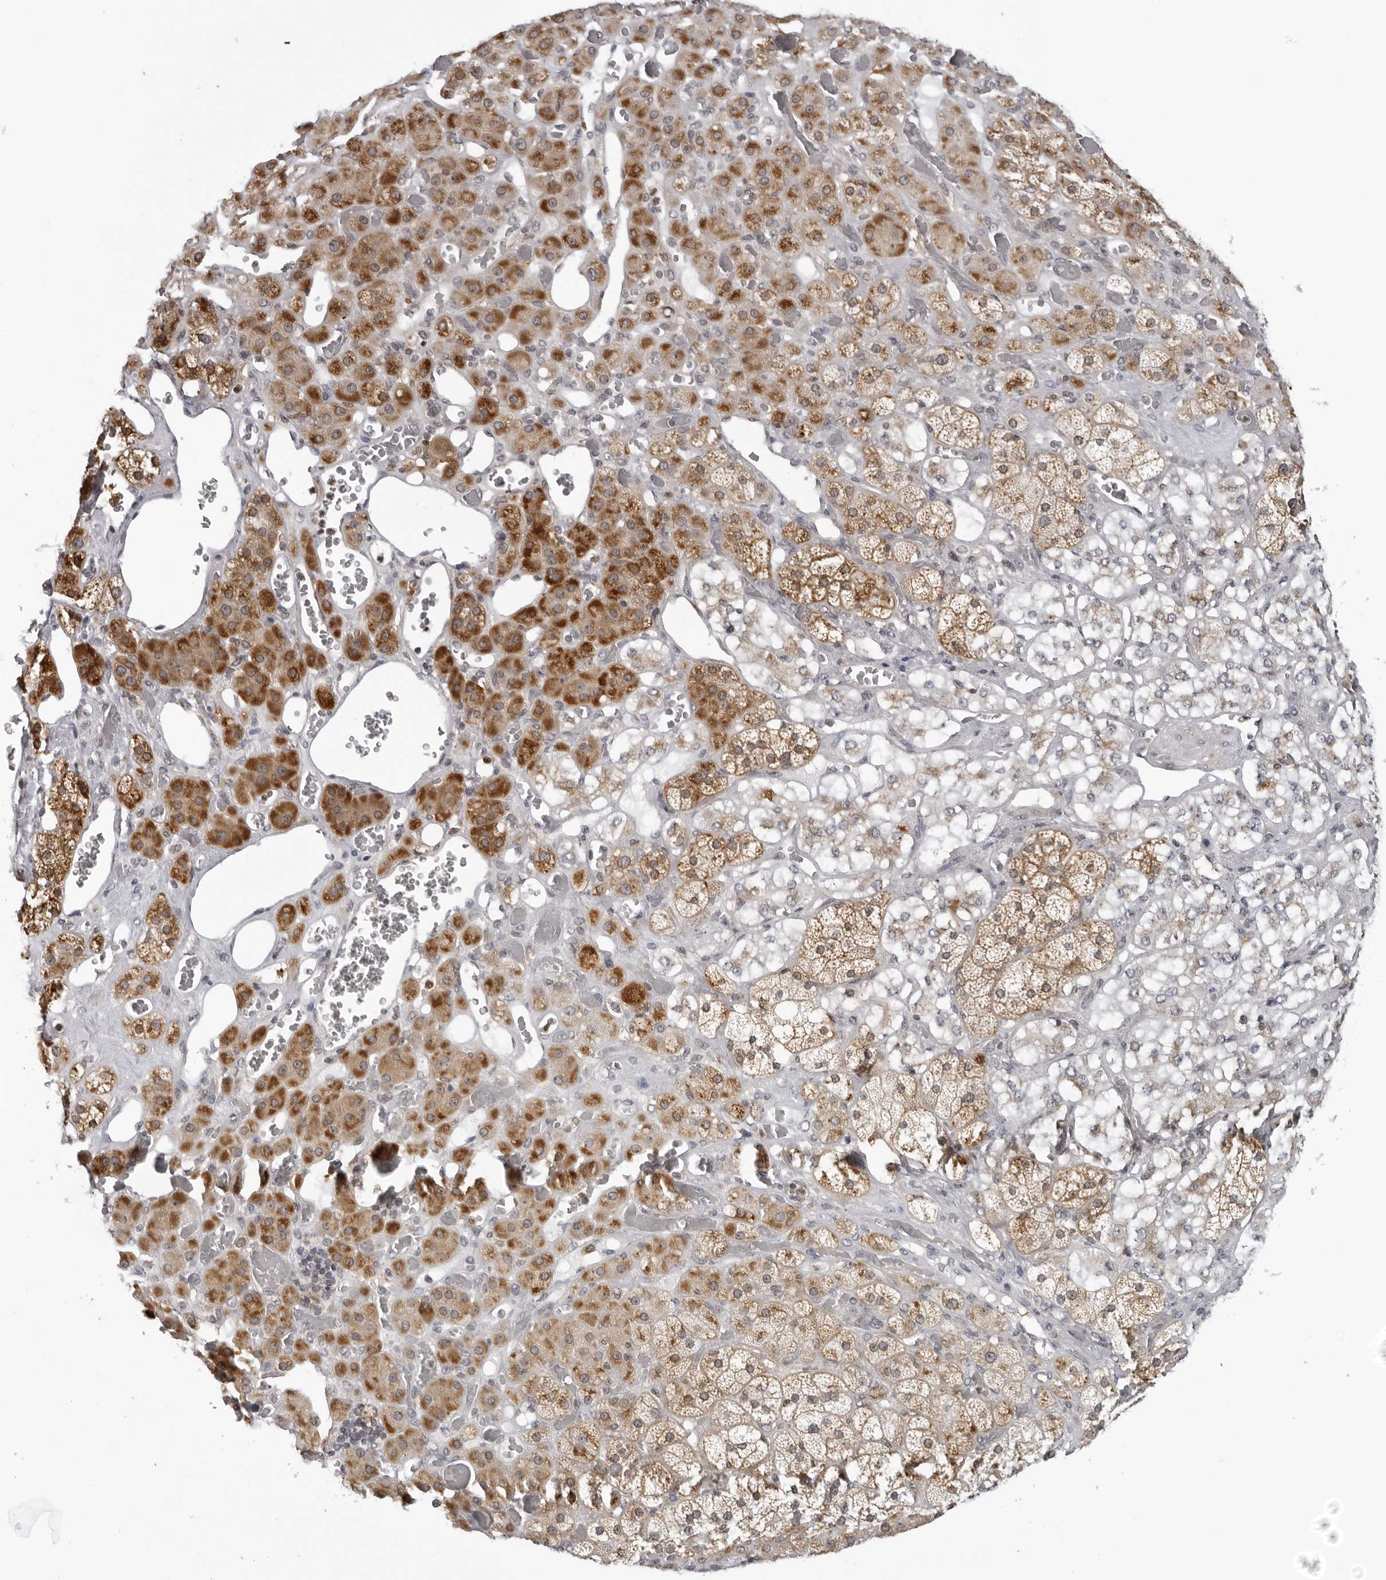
{"staining": {"intensity": "moderate", "quantity": ">75%", "location": "cytoplasmic/membranous"}, "tissue": "adrenal gland", "cell_type": "Glandular cells", "image_type": "normal", "snomed": [{"axis": "morphology", "description": "Normal tissue, NOS"}, {"axis": "topography", "description": "Adrenal gland"}], "caption": "Glandular cells show medium levels of moderate cytoplasmic/membranous positivity in about >75% of cells in benign human adrenal gland.", "gene": "MRPS15", "patient": {"sex": "male", "age": 57}}